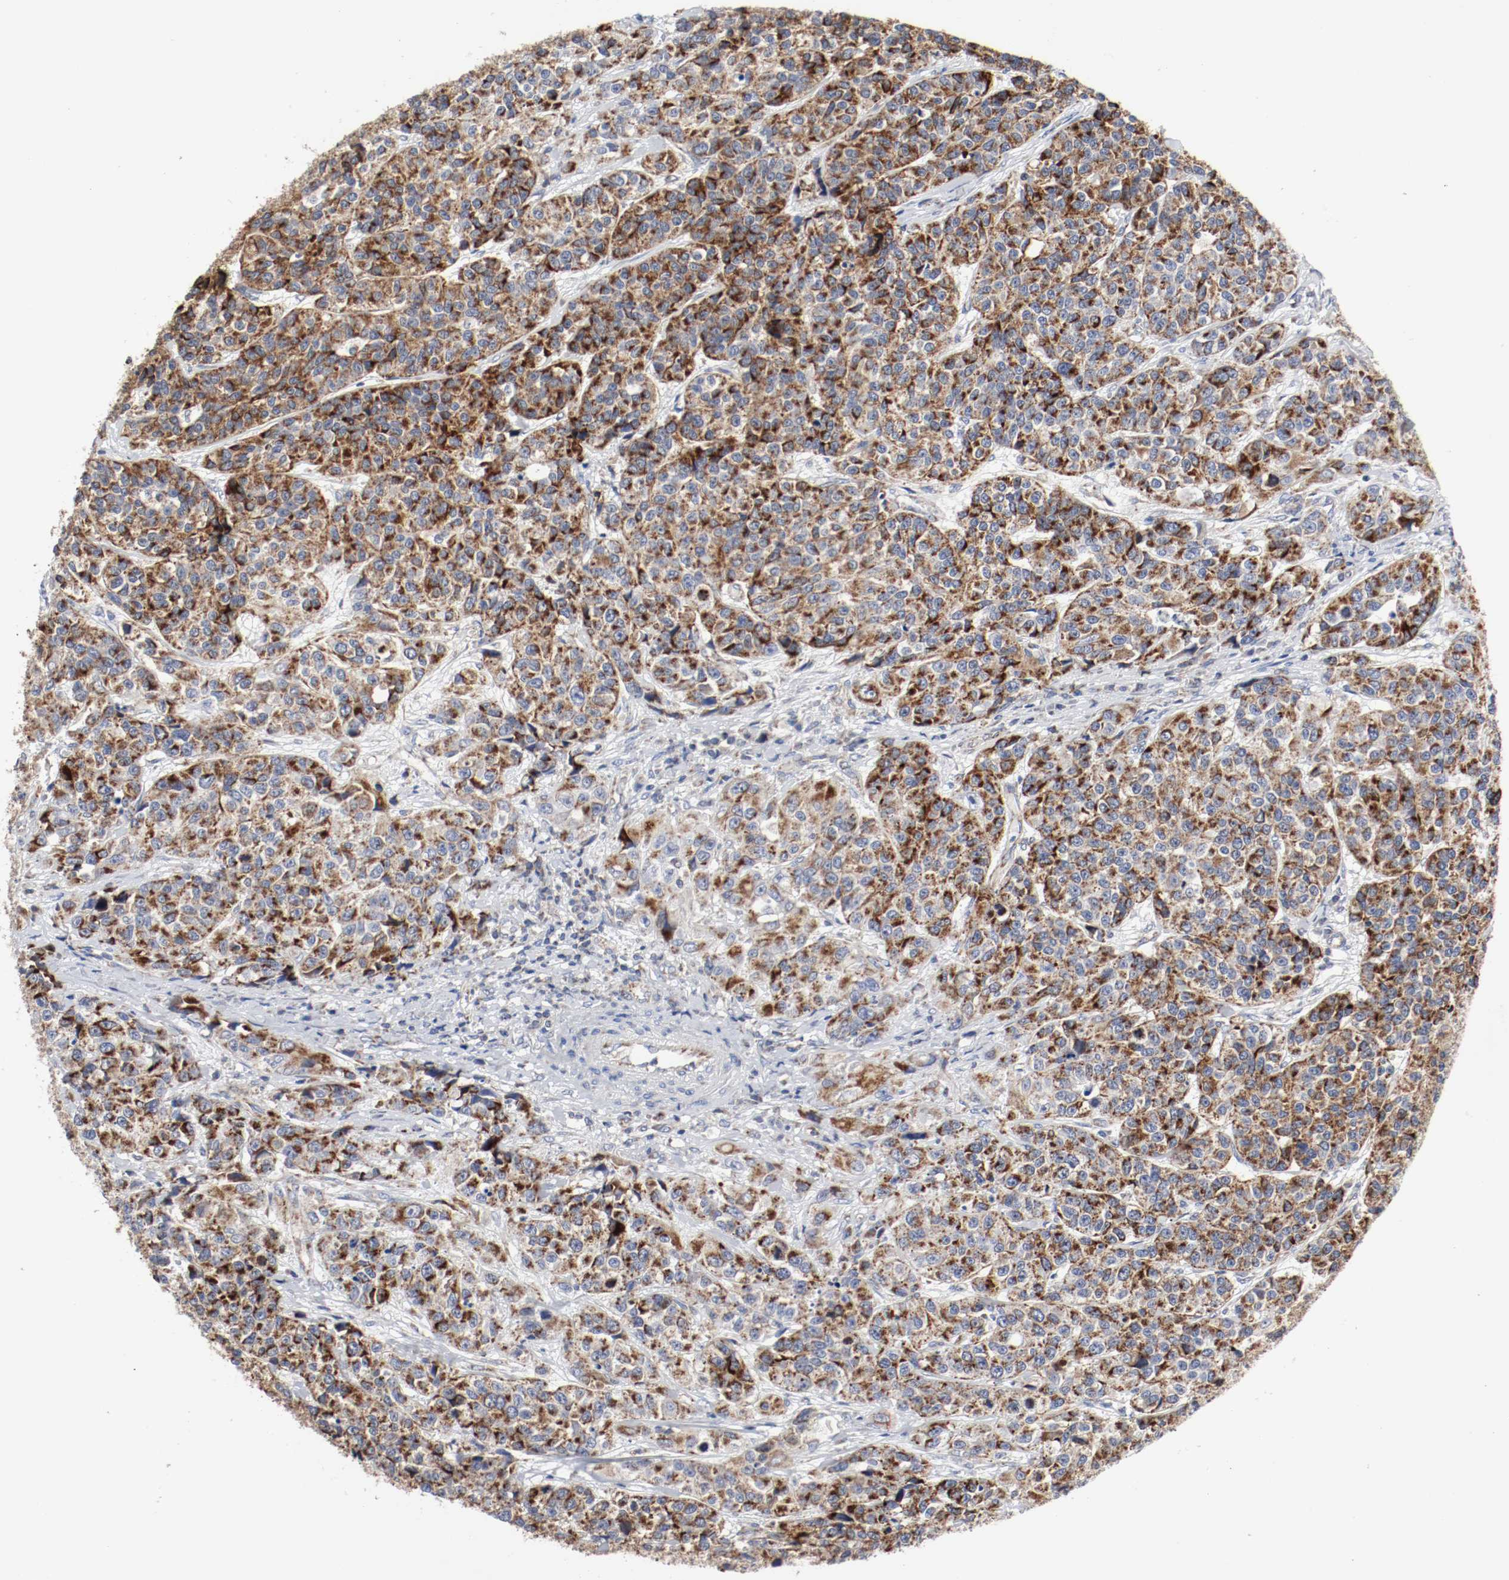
{"staining": {"intensity": "strong", "quantity": ">75%", "location": "cytoplasmic/membranous"}, "tissue": "urothelial cancer", "cell_type": "Tumor cells", "image_type": "cancer", "snomed": [{"axis": "morphology", "description": "Urothelial carcinoma, High grade"}, {"axis": "topography", "description": "Urinary bladder"}], "caption": "Tumor cells demonstrate high levels of strong cytoplasmic/membranous staining in about >75% of cells in human high-grade urothelial carcinoma. (IHC, brightfield microscopy, high magnification).", "gene": "AFG3L2", "patient": {"sex": "female", "age": 81}}